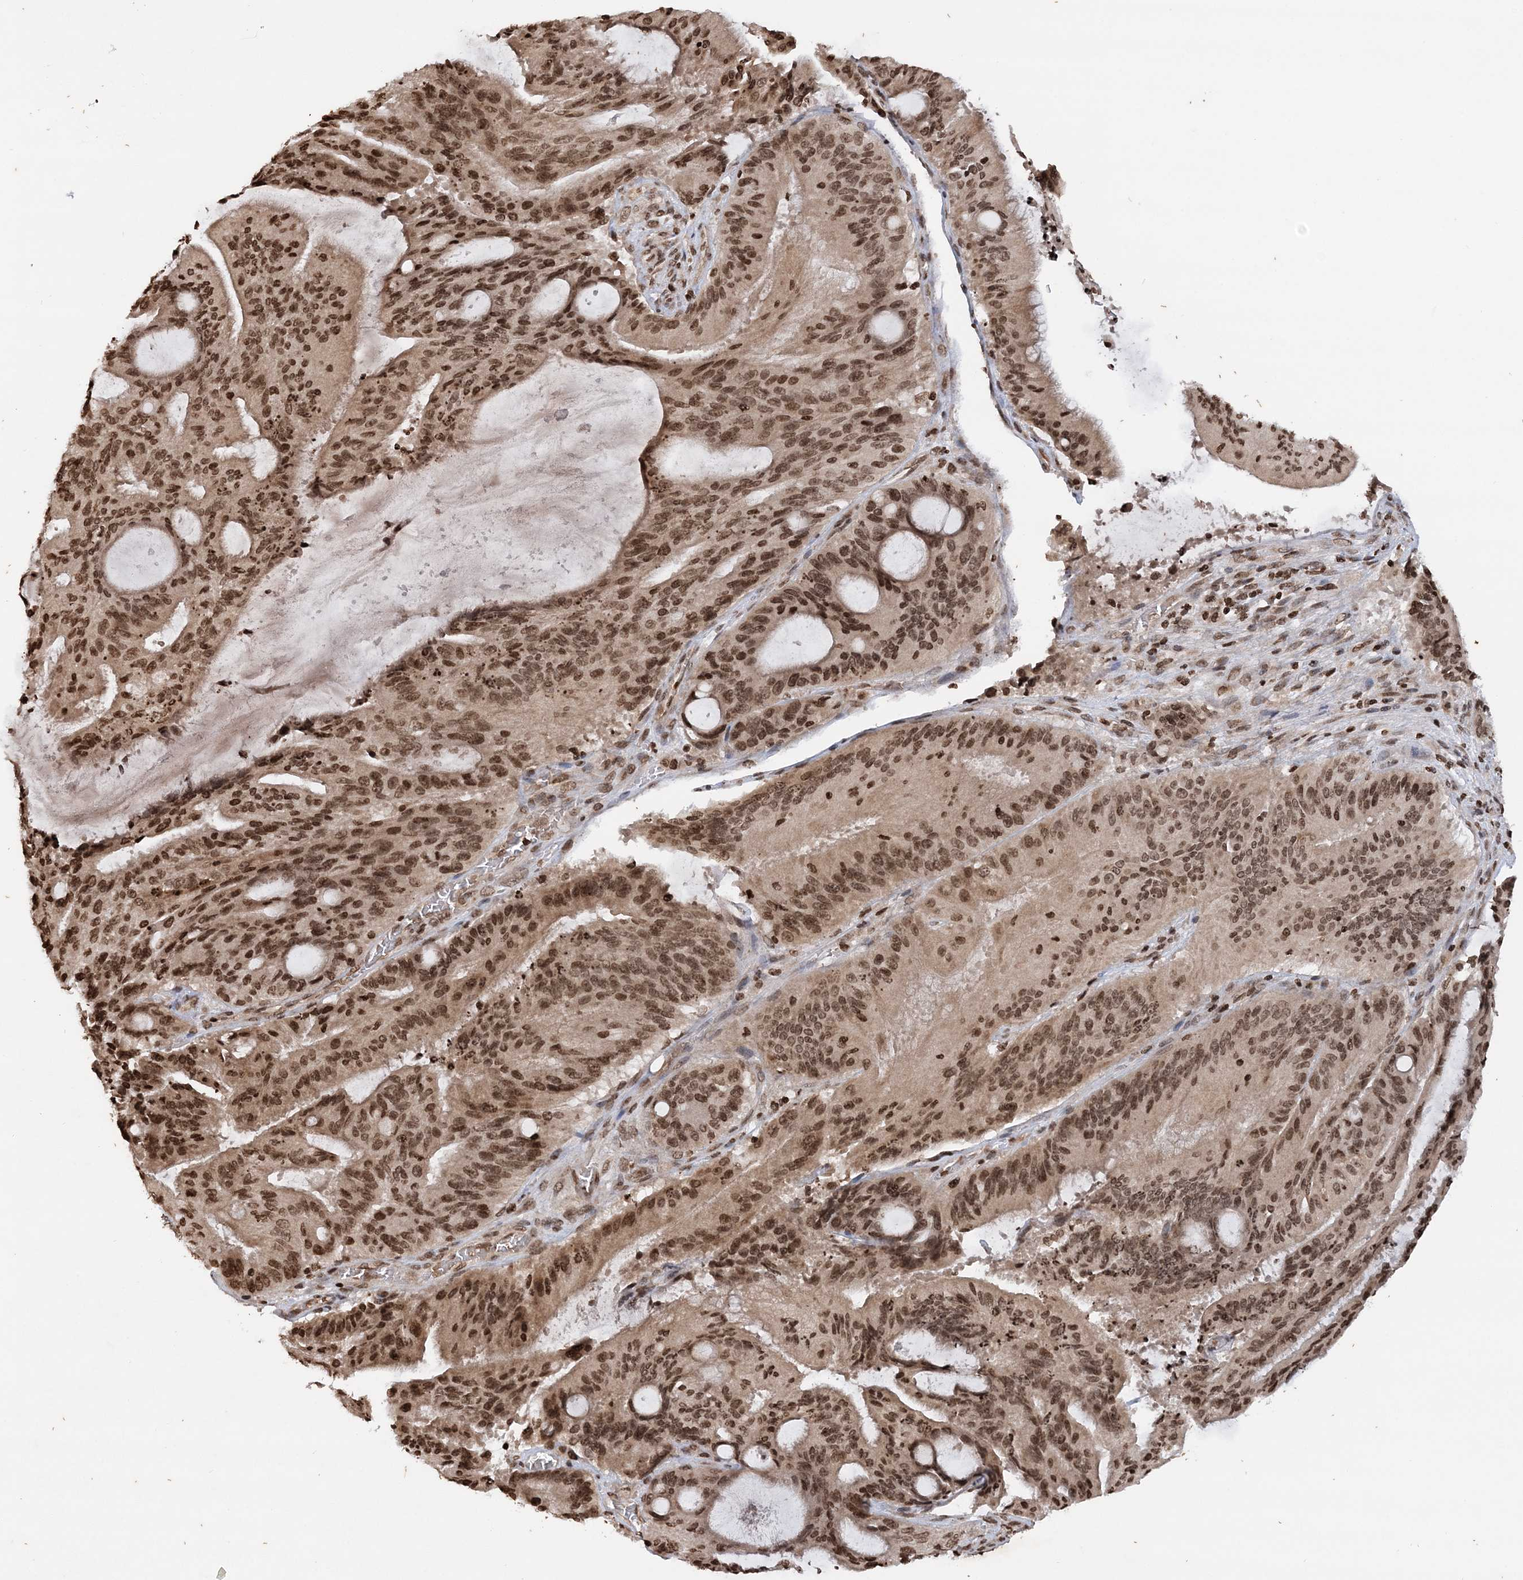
{"staining": {"intensity": "moderate", "quantity": ">75%", "location": "nuclear"}, "tissue": "liver cancer", "cell_type": "Tumor cells", "image_type": "cancer", "snomed": [{"axis": "morphology", "description": "Normal tissue, NOS"}, {"axis": "morphology", "description": "Cholangiocarcinoma"}, {"axis": "topography", "description": "Liver"}, {"axis": "topography", "description": "Peripheral nerve tissue"}], "caption": "DAB (3,3'-diaminobenzidine) immunohistochemical staining of liver cancer exhibits moderate nuclear protein expression in approximately >75% of tumor cells.", "gene": "NEDD9", "patient": {"sex": "female", "age": 73}}